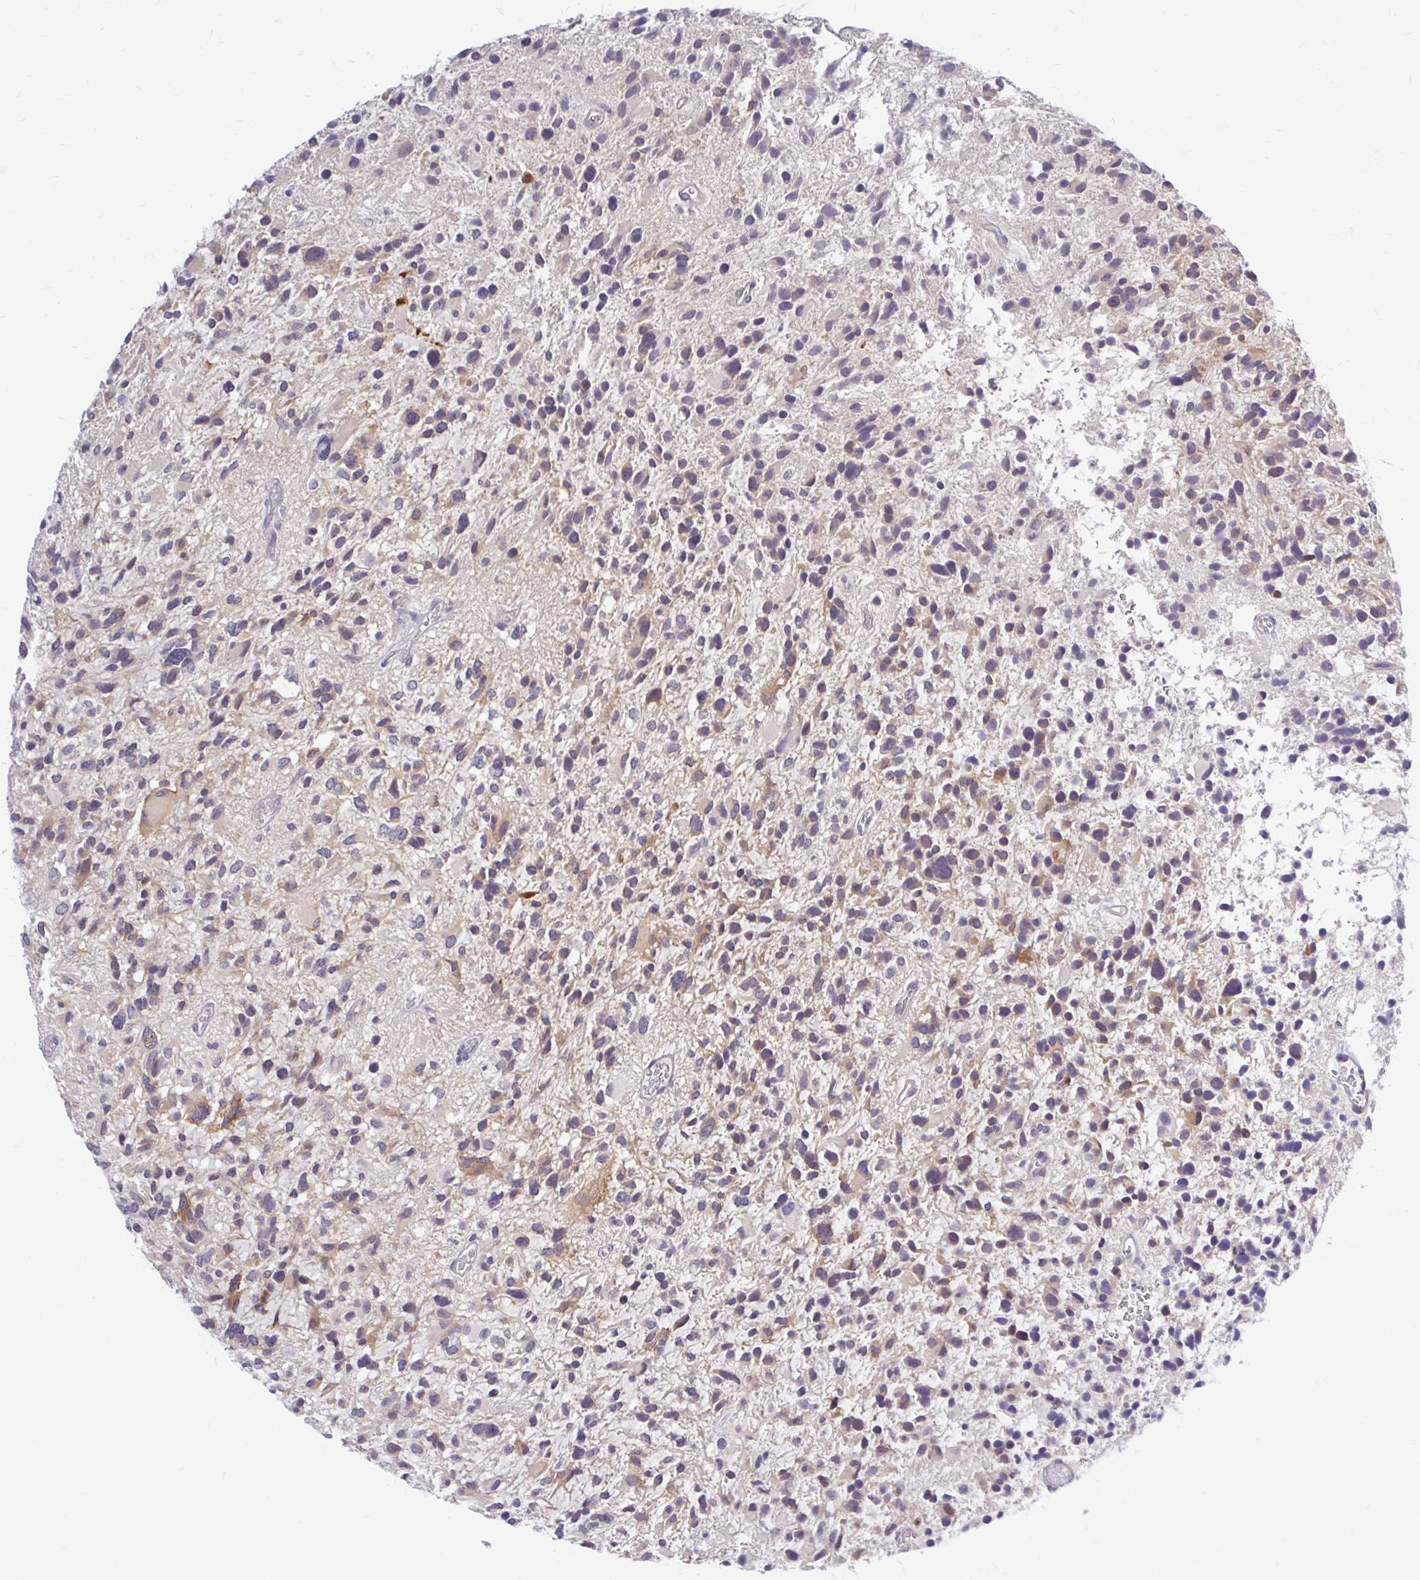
{"staining": {"intensity": "weak", "quantity": "25%-75%", "location": "cytoplasmic/membranous"}, "tissue": "glioma", "cell_type": "Tumor cells", "image_type": "cancer", "snomed": [{"axis": "morphology", "description": "Glioma, malignant, High grade"}, {"axis": "topography", "description": "Brain"}], "caption": "Weak cytoplasmic/membranous staining is seen in approximately 25%-75% of tumor cells in high-grade glioma (malignant).", "gene": "MAP1LC3A", "patient": {"sex": "female", "age": 11}}